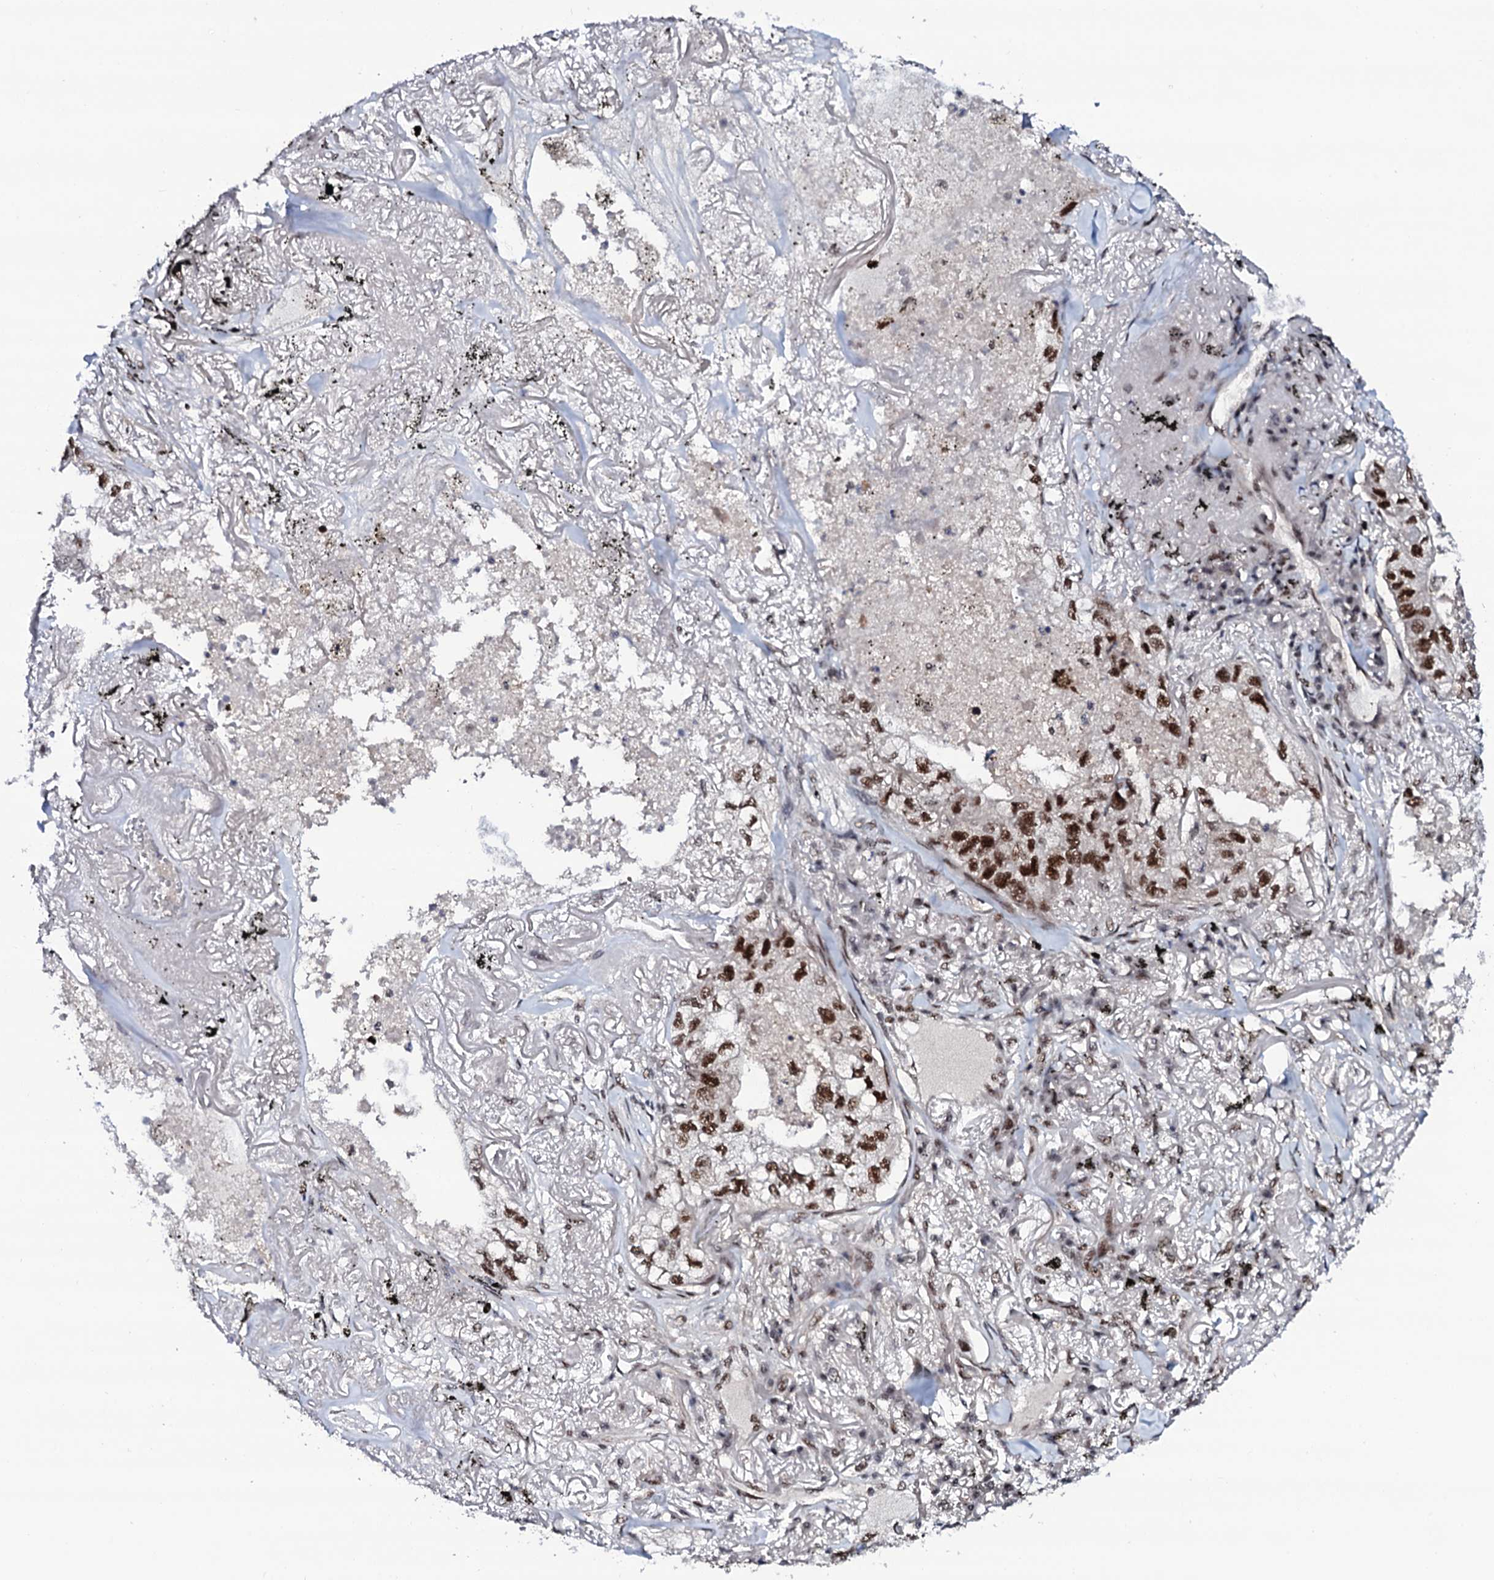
{"staining": {"intensity": "strong", "quantity": ">75%", "location": "nuclear"}, "tissue": "lung cancer", "cell_type": "Tumor cells", "image_type": "cancer", "snomed": [{"axis": "morphology", "description": "Adenocarcinoma, NOS"}, {"axis": "topography", "description": "Lung"}], "caption": "Protein expression by immunohistochemistry (IHC) exhibits strong nuclear positivity in about >75% of tumor cells in lung adenocarcinoma.", "gene": "PRPF18", "patient": {"sex": "male", "age": 65}}